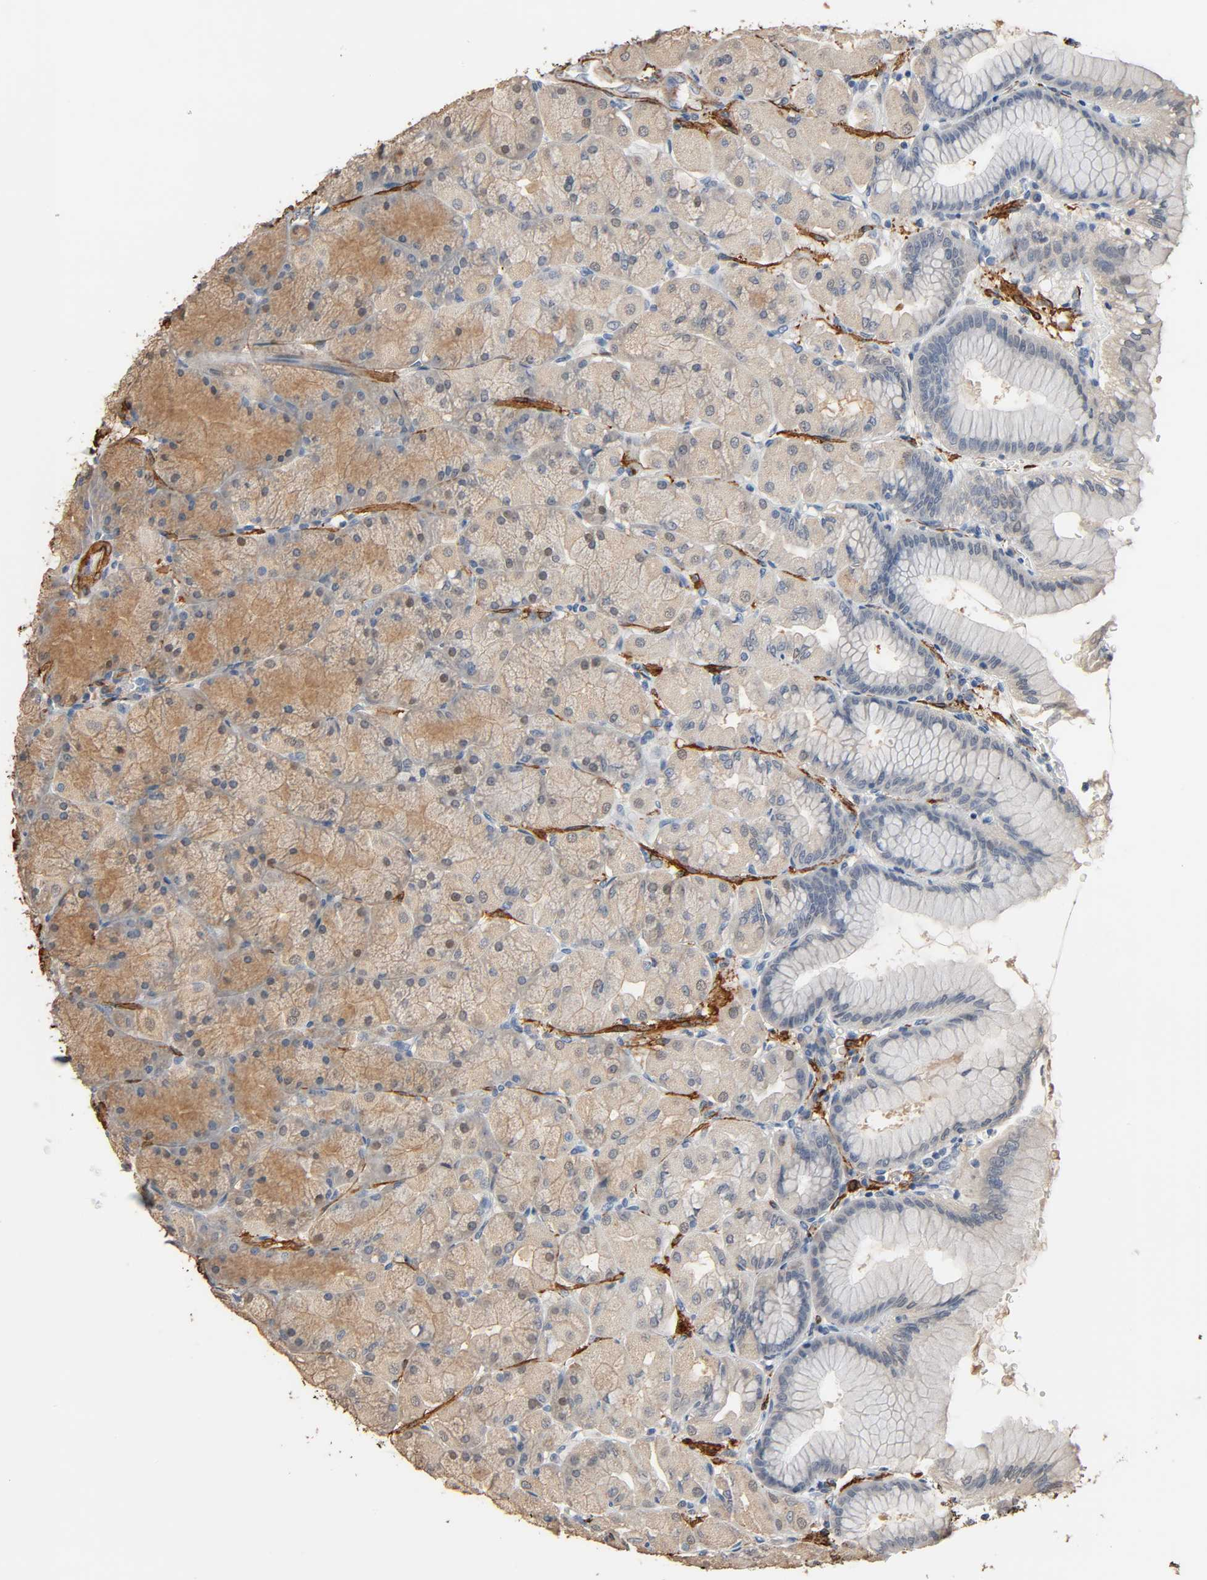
{"staining": {"intensity": "moderate", "quantity": ">75%", "location": "cytoplasmic/membranous"}, "tissue": "stomach", "cell_type": "Glandular cells", "image_type": "normal", "snomed": [{"axis": "morphology", "description": "Normal tissue, NOS"}, {"axis": "topography", "description": "Stomach, upper"}], "caption": "This photomicrograph shows immunohistochemistry (IHC) staining of normal stomach, with medium moderate cytoplasmic/membranous expression in approximately >75% of glandular cells.", "gene": "GSTA1", "patient": {"sex": "female", "age": 56}}